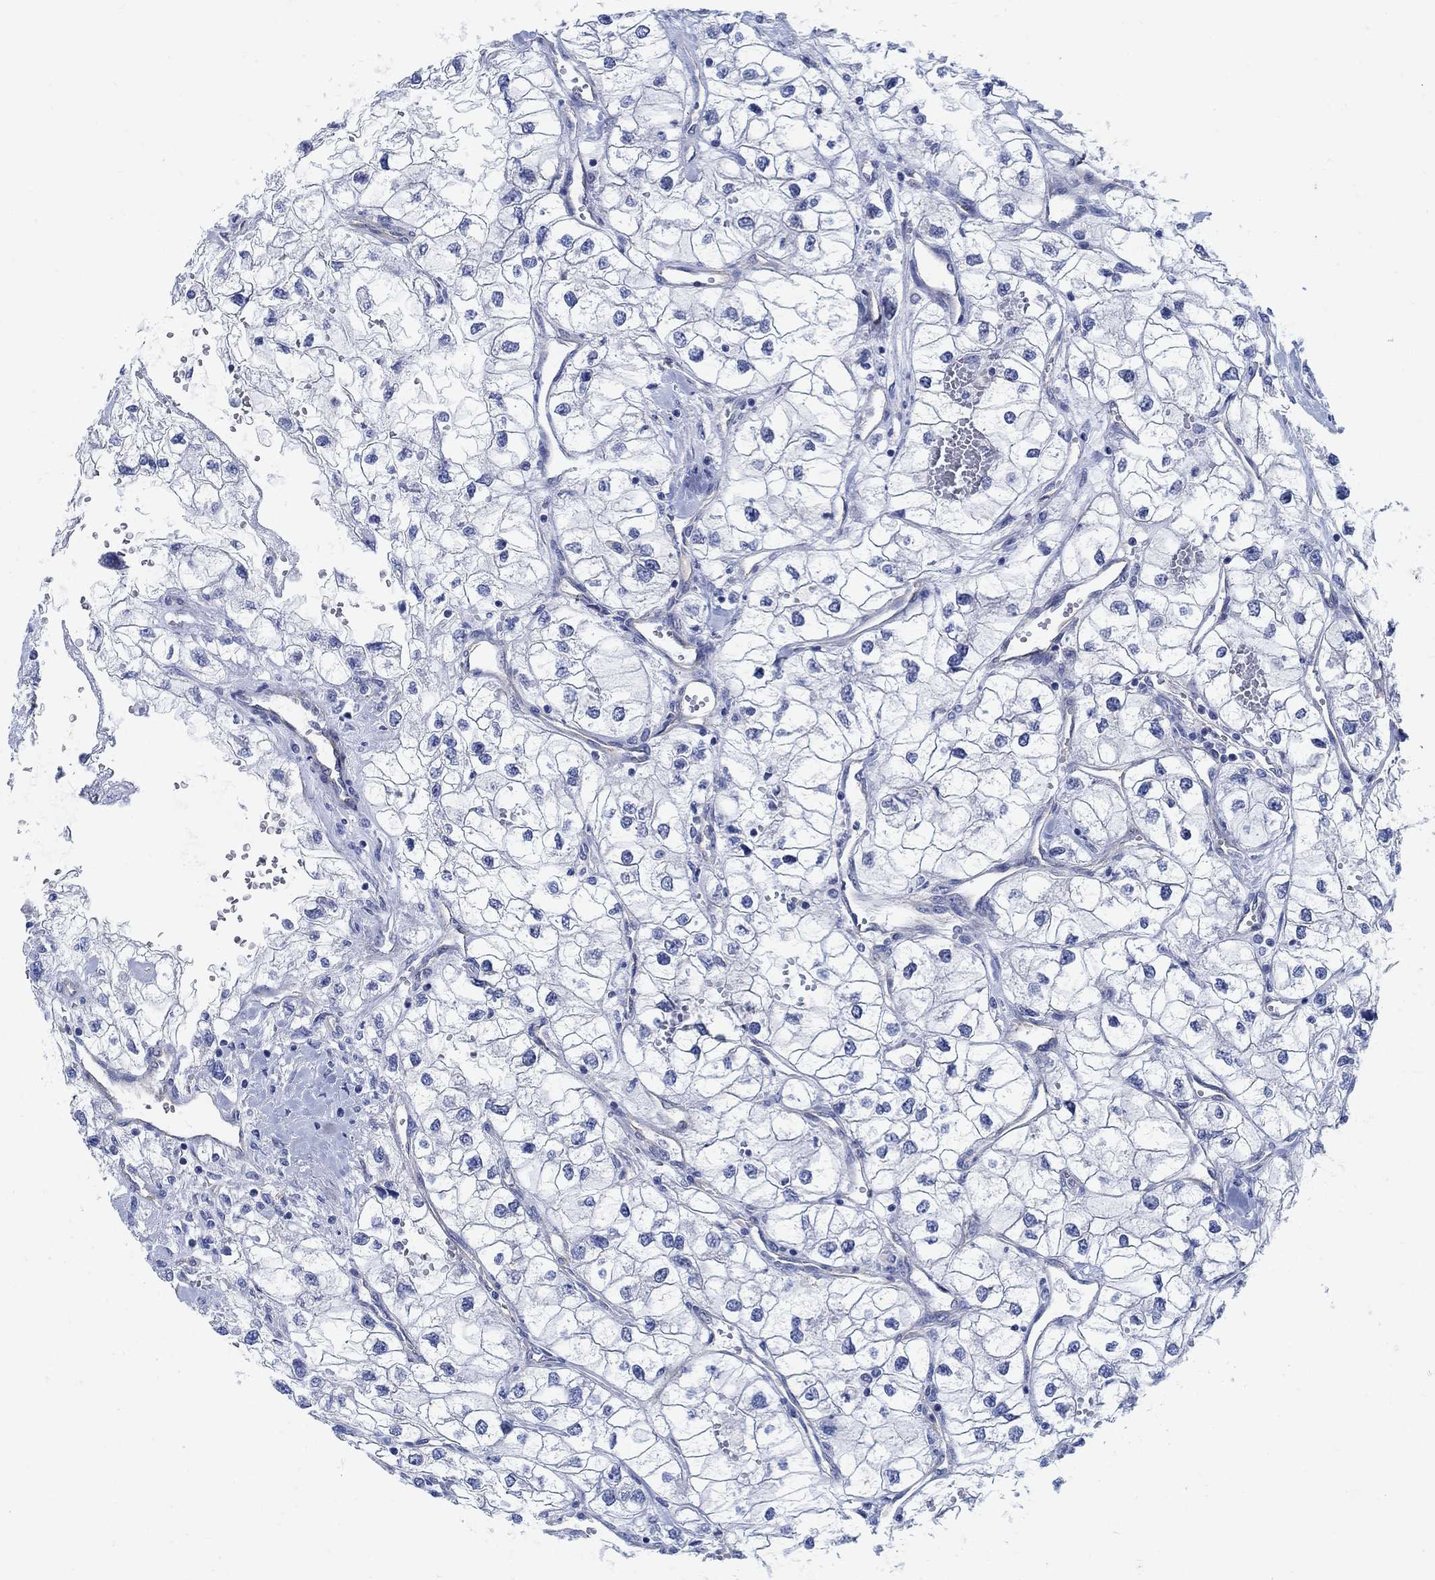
{"staining": {"intensity": "negative", "quantity": "none", "location": "none"}, "tissue": "renal cancer", "cell_type": "Tumor cells", "image_type": "cancer", "snomed": [{"axis": "morphology", "description": "Adenocarcinoma, NOS"}, {"axis": "topography", "description": "Kidney"}], "caption": "Renal adenocarcinoma was stained to show a protein in brown. There is no significant positivity in tumor cells.", "gene": "TMEM198", "patient": {"sex": "male", "age": 59}}